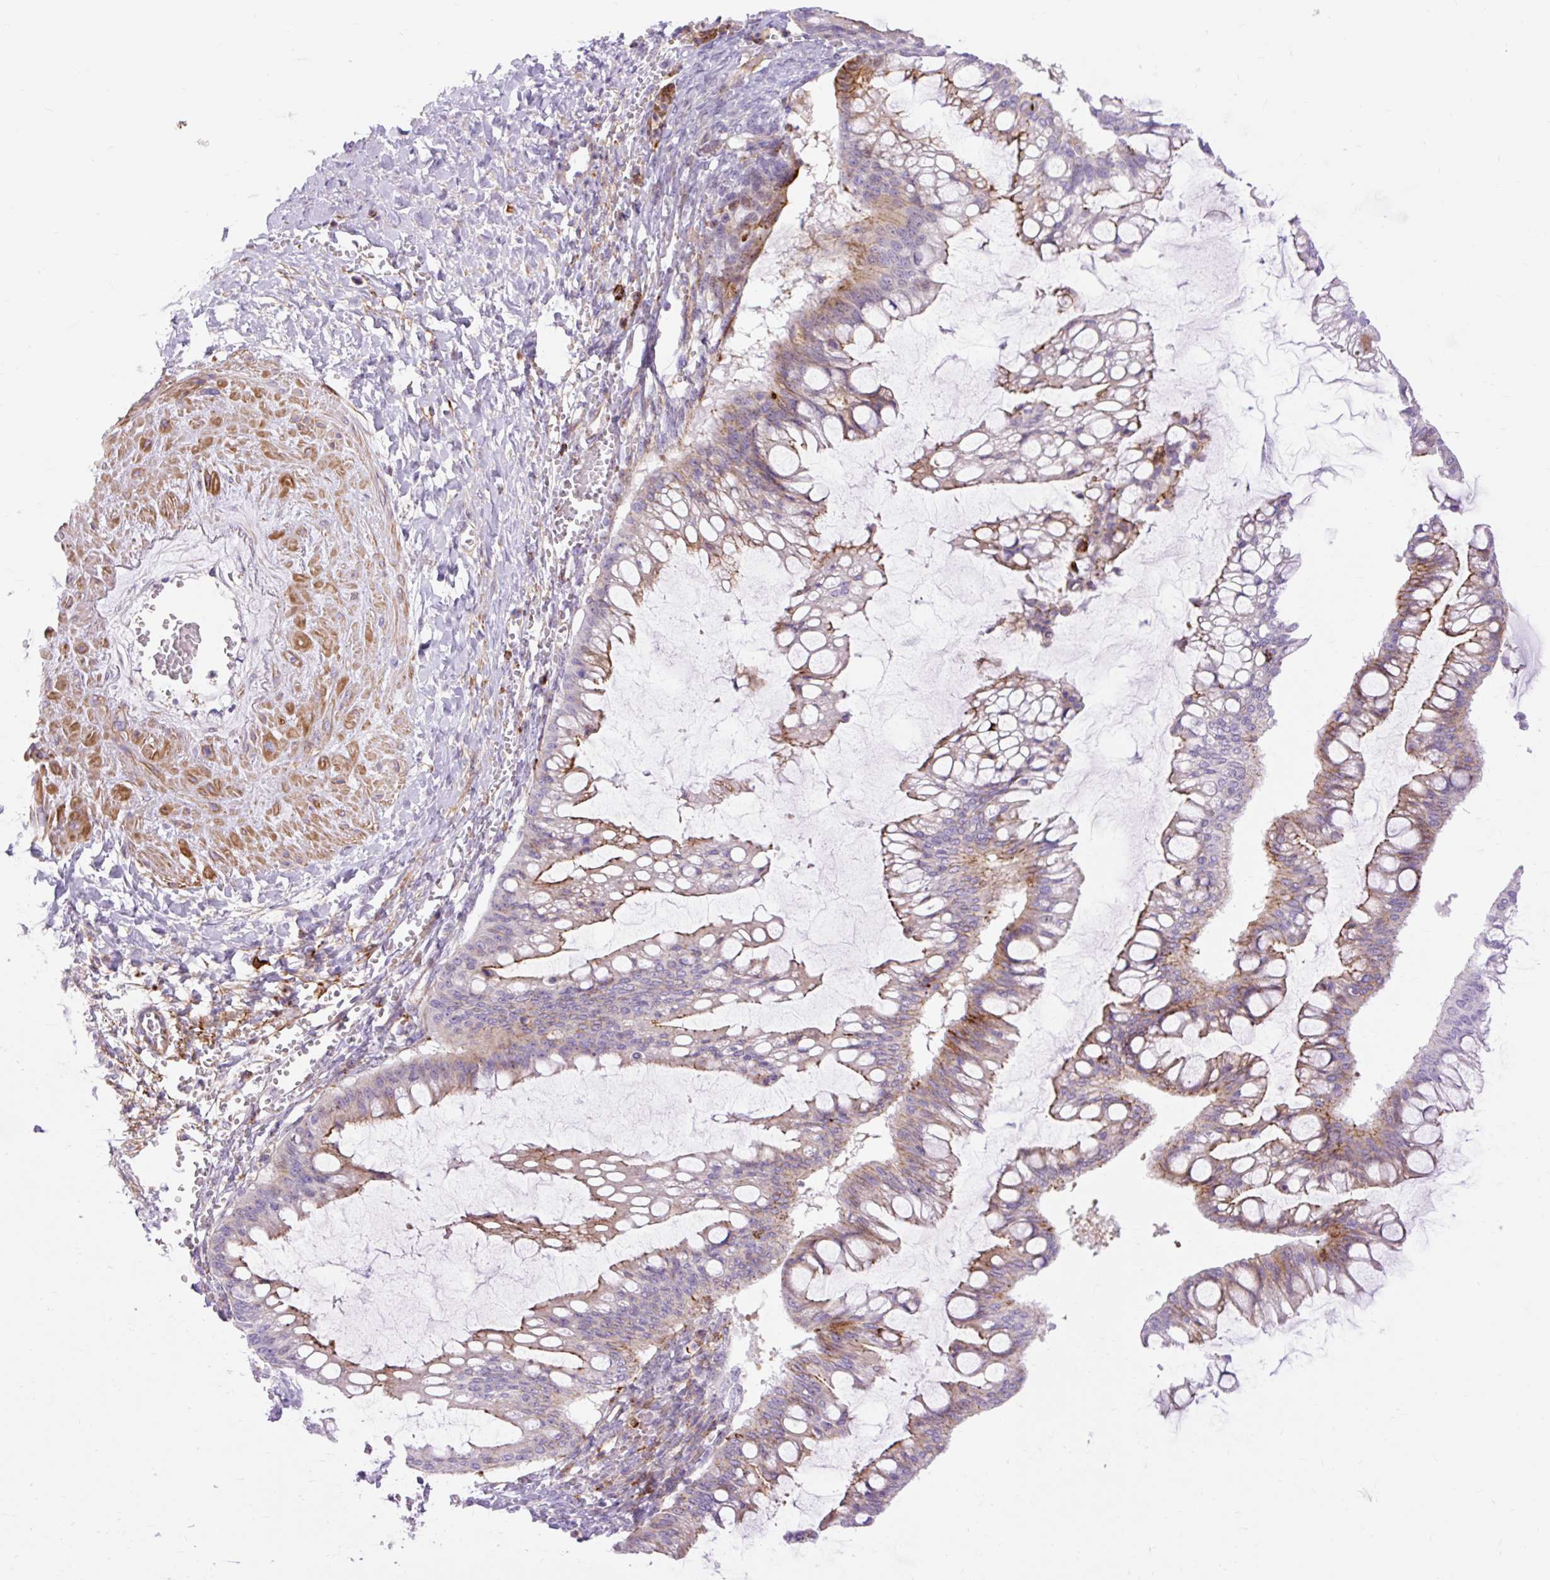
{"staining": {"intensity": "moderate", "quantity": "<25%", "location": "cytoplasmic/membranous"}, "tissue": "ovarian cancer", "cell_type": "Tumor cells", "image_type": "cancer", "snomed": [{"axis": "morphology", "description": "Cystadenocarcinoma, mucinous, NOS"}, {"axis": "topography", "description": "Ovary"}], "caption": "Immunohistochemistry (IHC) of human ovarian cancer (mucinous cystadenocarcinoma) exhibits low levels of moderate cytoplasmic/membranous positivity in about <25% of tumor cells.", "gene": "CORO7-PAM16", "patient": {"sex": "female", "age": 73}}